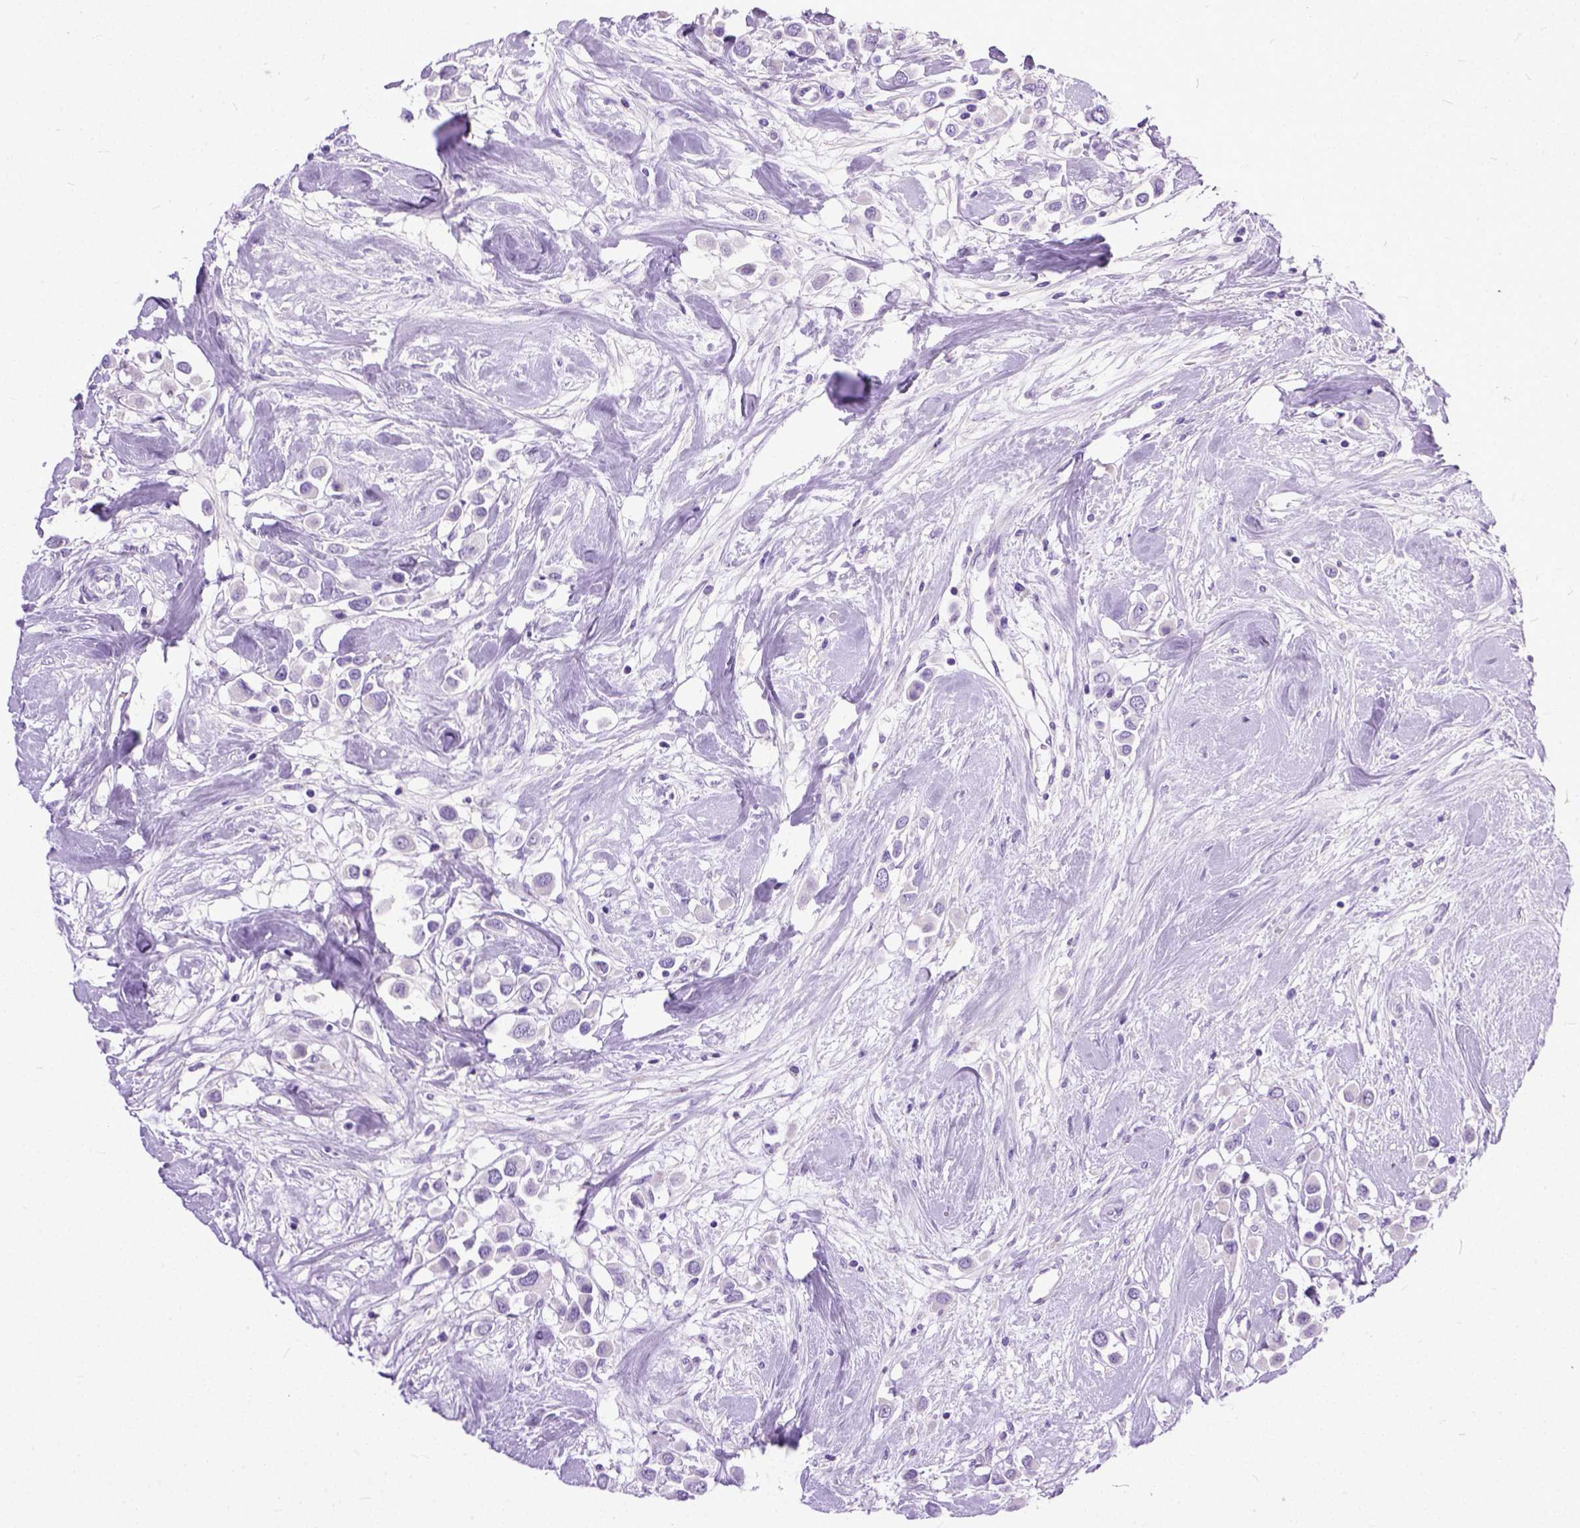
{"staining": {"intensity": "negative", "quantity": "none", "location": "none"}, "tissue": "breast cancer", "cell_type": "Tumor cells", "image_type": "cancer", "snomed": [{"axis": "morphology", "description": "Duct carcinoma"}, {"axis": "topography", "description": "Breast"}], "caption": "Invasive ductal carcinoma (breast) was stained to show a protein in brown. There is no significant expression in tumor cells.", "gene": "PLK5", "patient": {"sex": "female", "age": 61}}